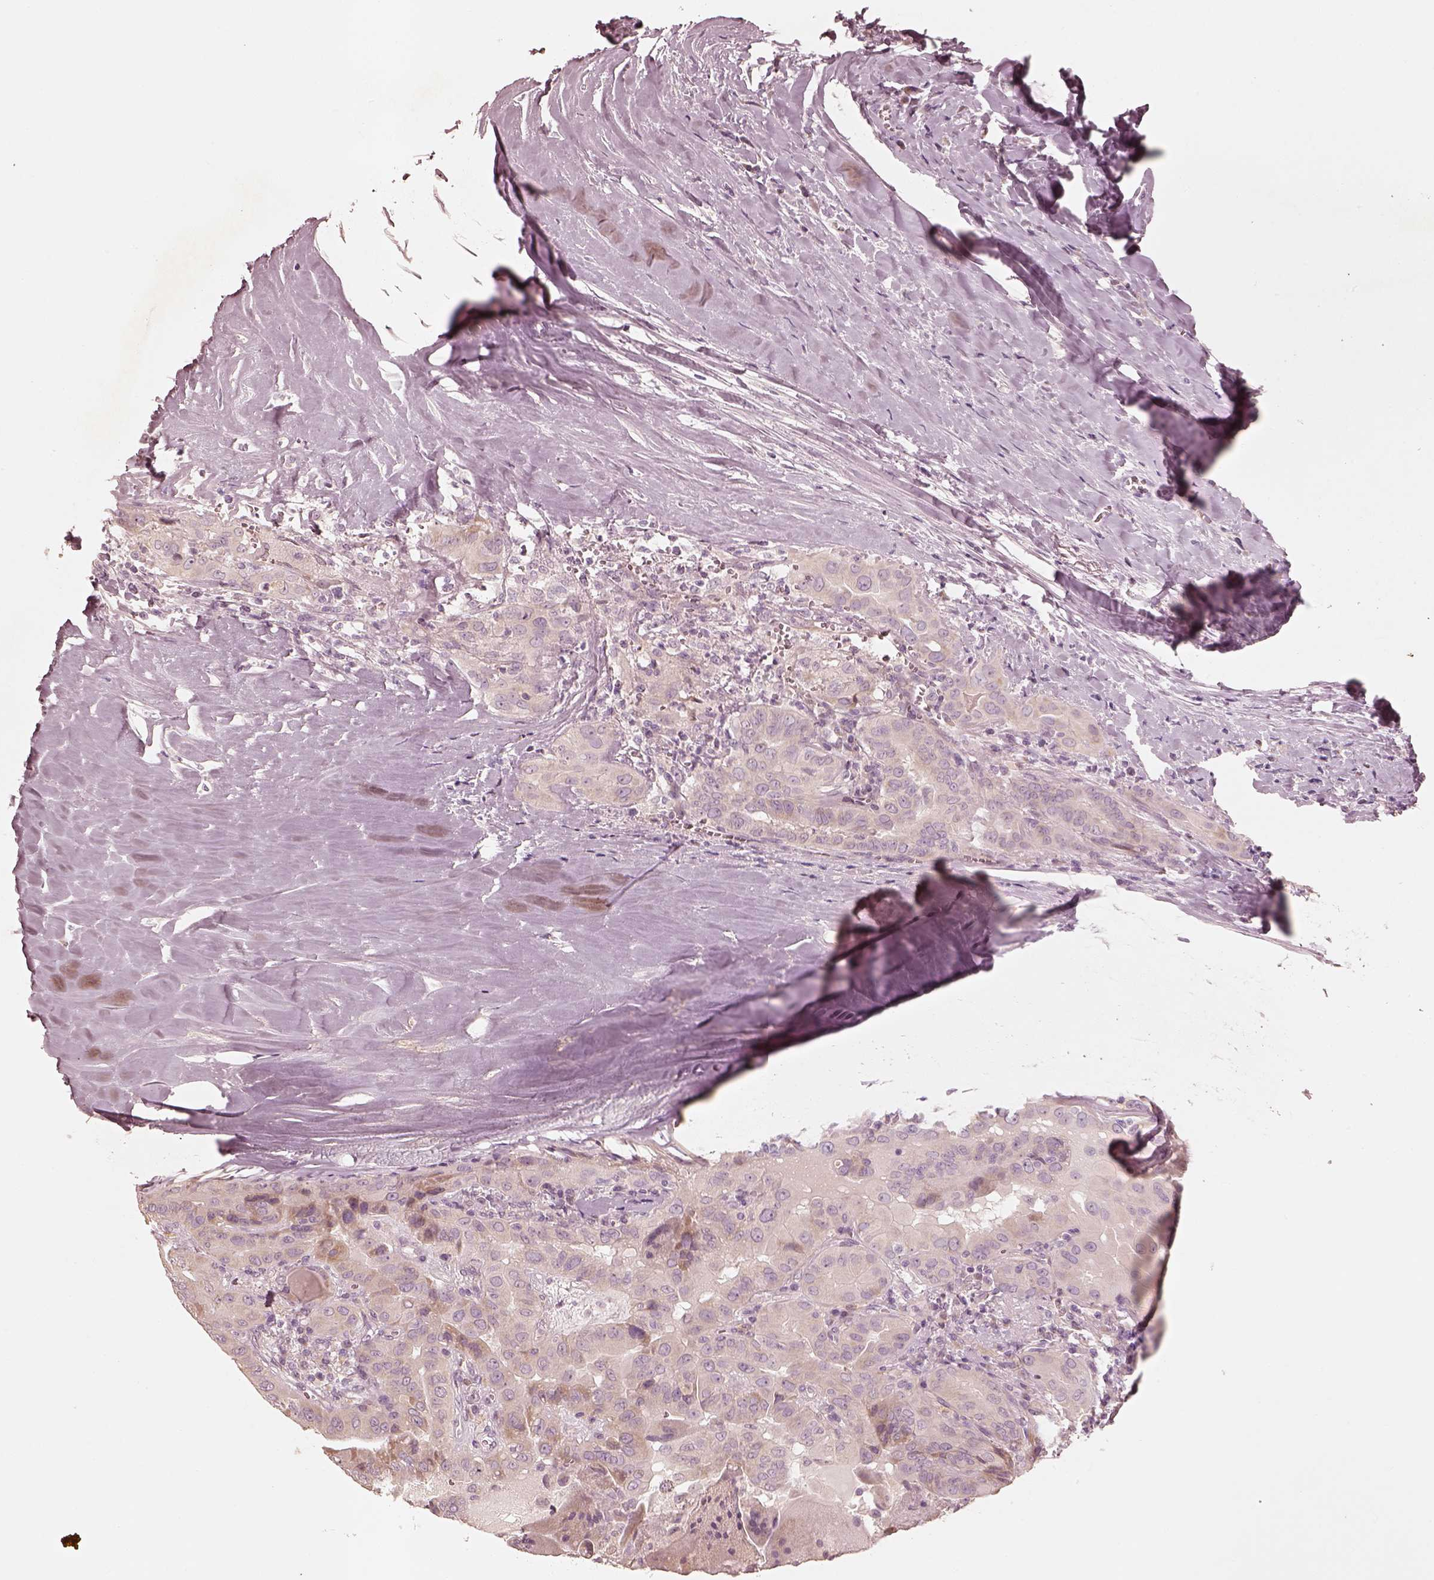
{"staining": {"intensity": "moderate", "quantity": "<25%", "location": "cytoplasmic/membranous"}, "tissue": "thyroid cancer", "cell_type": "Tumor cells", "image_type": "cancer", "snomed": [{"axis": "morphology", "description": "Papillary adenocarcinoma, NOS"}, {"axis": "topography", "description": "Thyroid gland"}], "caption": "Thyroid papillary adenocarcinoma stained with IHC shows moderate cytoplasmic/membranous positivity in approximately <25% of tumor cells.", "gene": "WLS", "patient": {"sex": "female", "age": 37}}